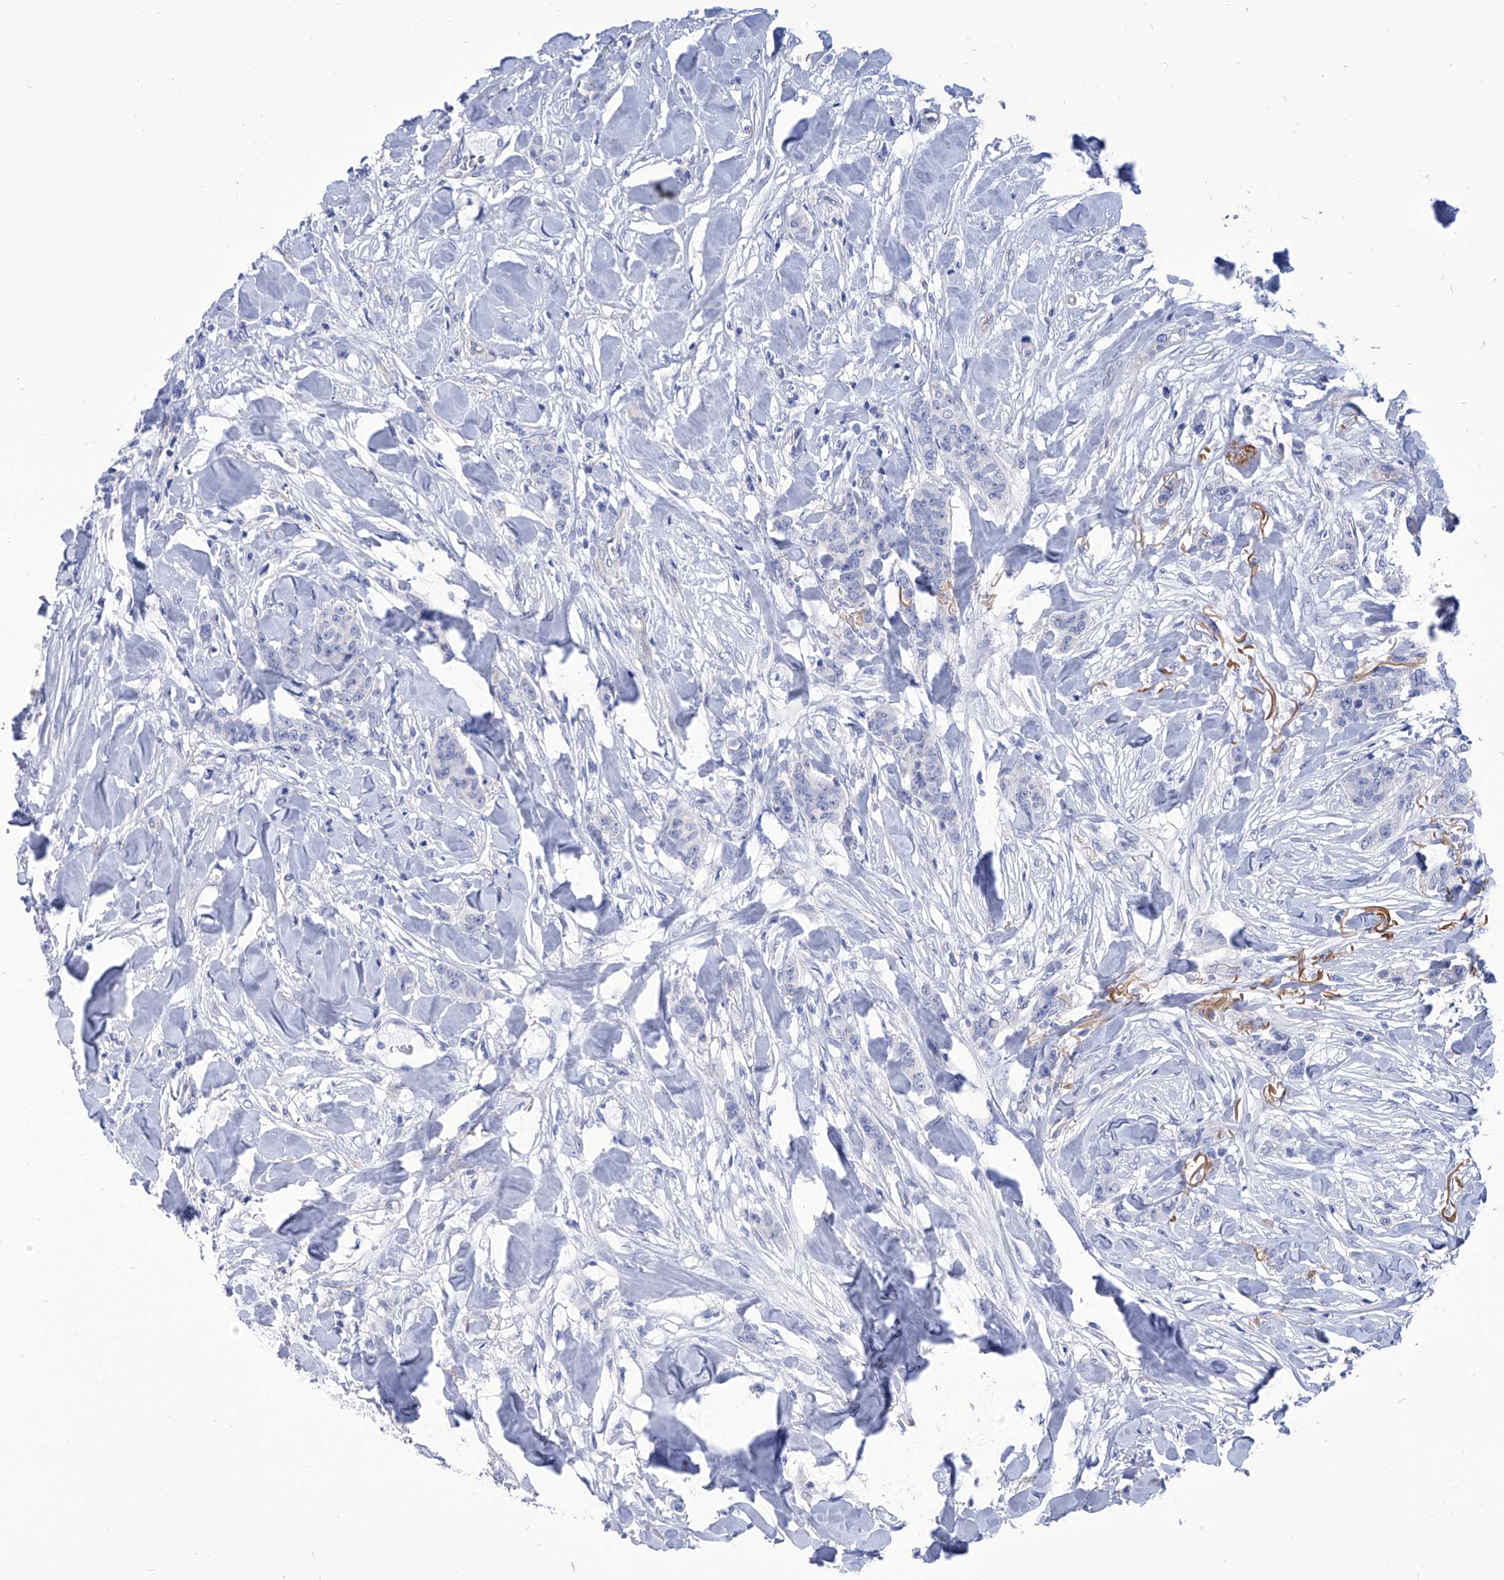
{"staining": {"intensity": "negative", "quantity": "none", "location": "none"}, "tissue": "breast cancer", "cell_type": "Tumor cells", "image_type": "cancer", "snomed": [{"axis": "morphology", "description": "Duct carcinoma"}, {"axis": "topography", "description": "Breast"}], "caption": "An IHC micrograph of breast cancer is shown. There is no staining in tumor cells of breast cancer.", "gene": "SMS", "patient": {"sex": "female", "age": 40}}